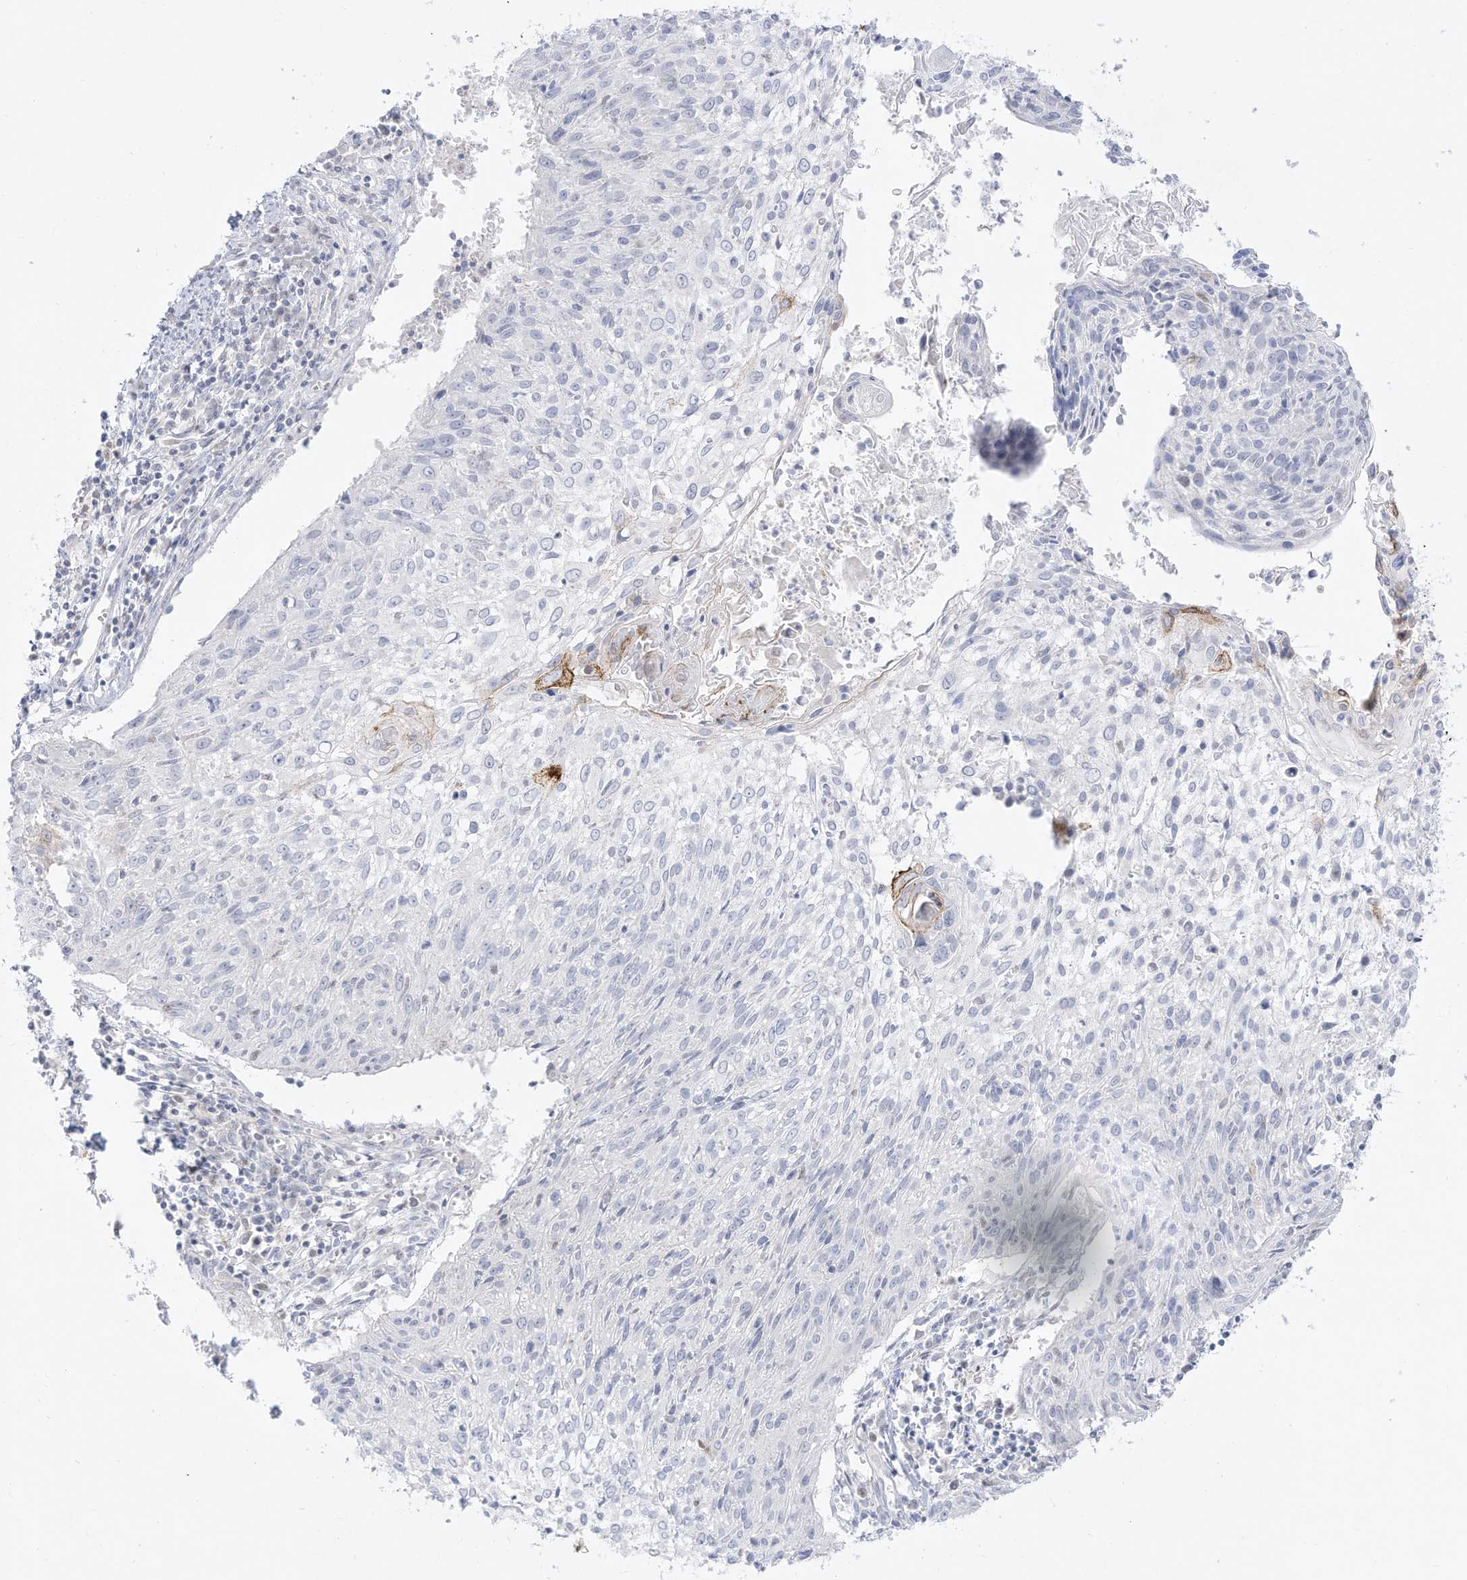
{"staining": {"intensity": "negative", "quantity": "none", "location": "none"}, "tissue": "cervical cancer", "cell_type": "Tumor cells", "image_type": "cancer", "snomed": [{"axis": "morphology", "description": "Squamous cell carcinoma, NOS"}, {"axis": "topography", "description": "Cervix"}], "caption": "IHC of human cervical cancer (squamous cell carcinoma) exhibits no expression in tumor cells. Nuclei are stained in blue.", "gene": "DMKN", "patient": {"sex": "female", "age": 51}}